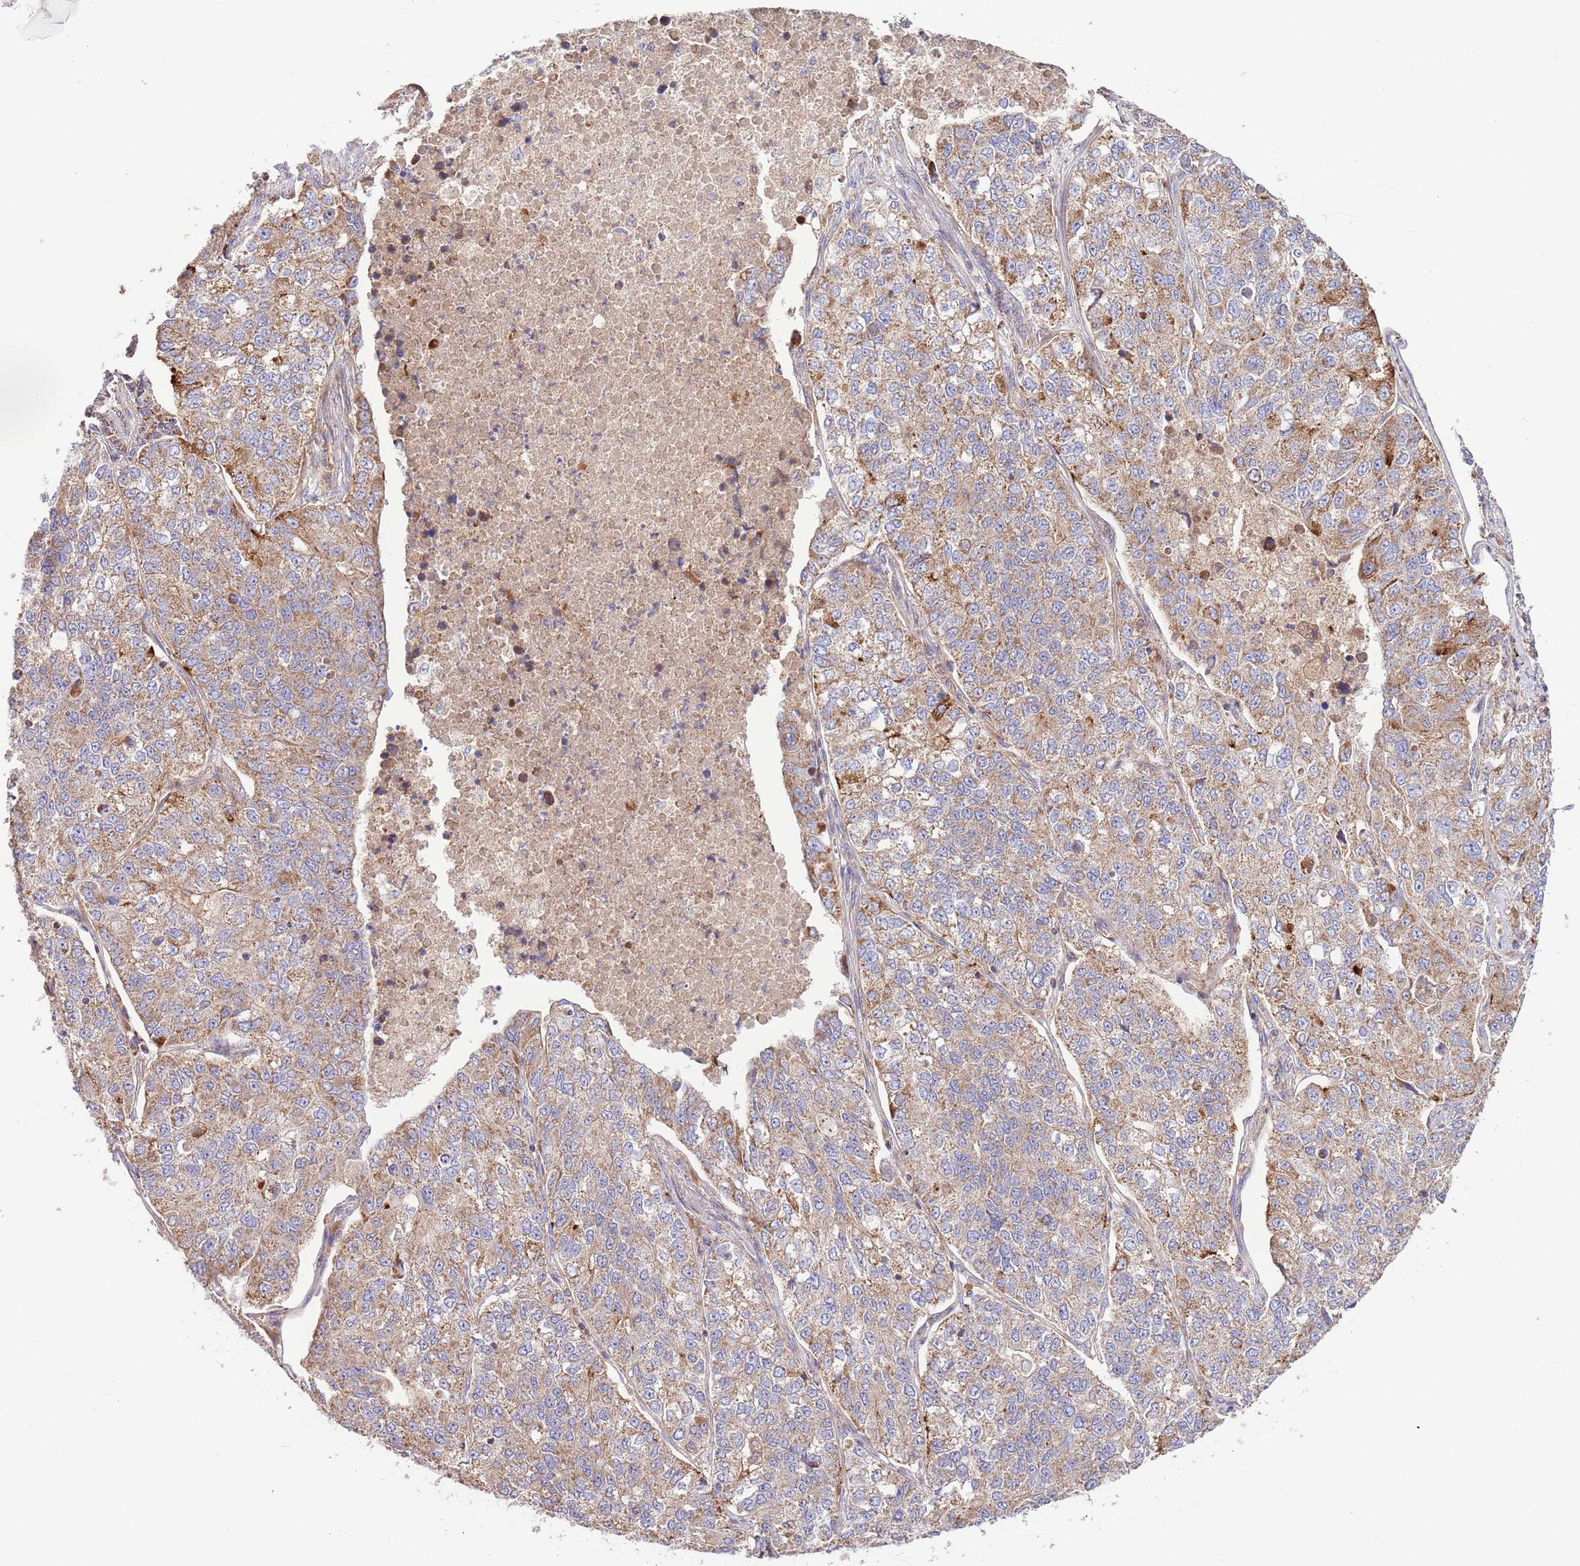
{"staining": {"intensity": "moderate", "quantity": ">75%", "location": "cytoplasmic/membranous"}, "tissue": "lung cancer", "cell_type": "Tumor cells", "image_type": "cancer", "snomed": [{"axis": "morphology", "description": "Adenocarcinoma, NOS"}, {"axis": "topography", "description": "Lung"}], "caption": "A brown stain highlights moderate cytoplasmic/membranous staining of a protein in lung cancer tumor cells.", "gene": "DNAJA3", "patient": {"sex": "male", "age": 49}}